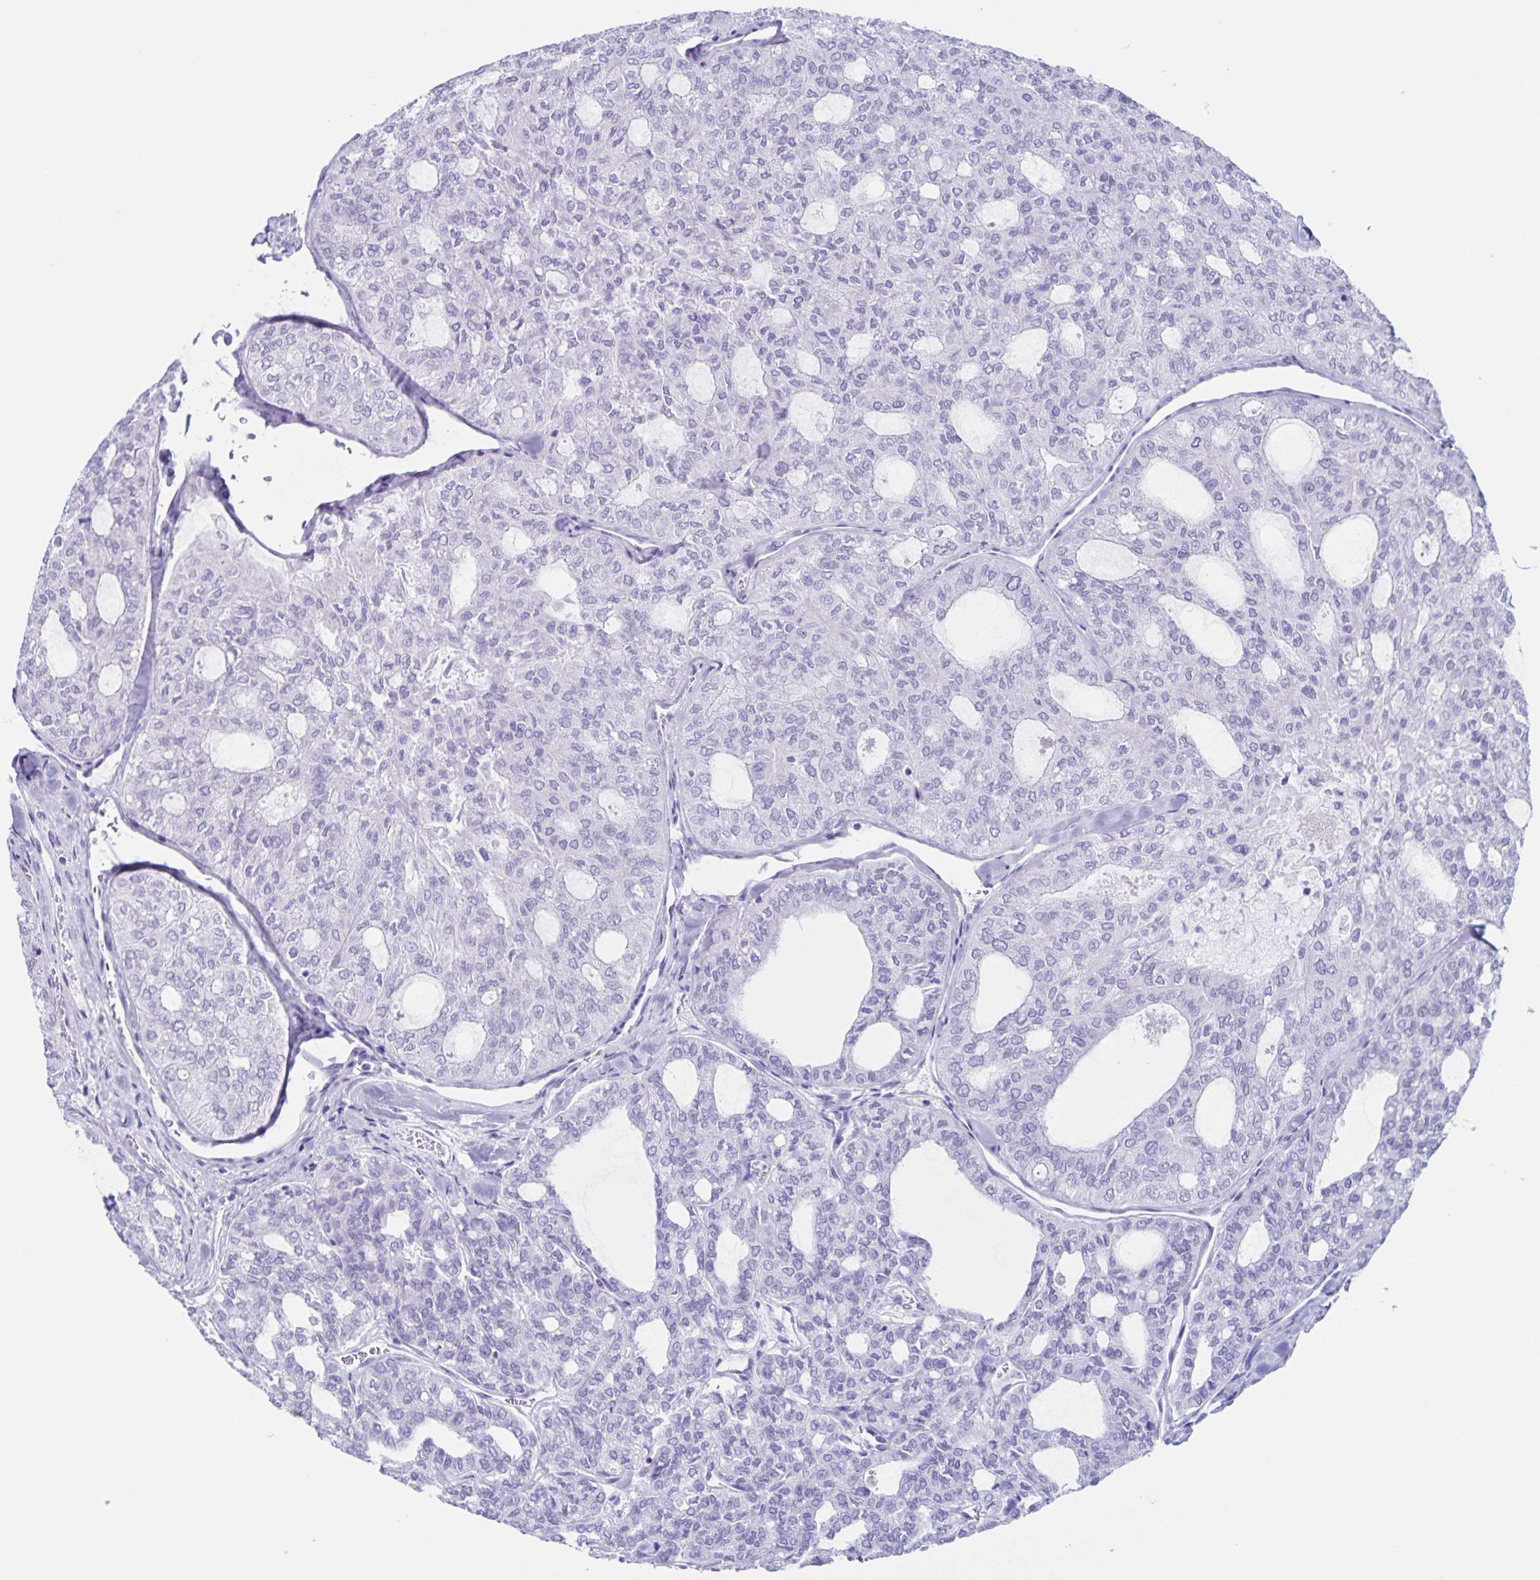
{"staining": {"intensity": "negative", "quantity": "none", "location": "none"}, "tissue": "thyroid cancer", "cell_type": "Tumor cells", "image_type": "cancer", "snomed": [{"axis": "morphology", "description": "Follicular adenoma carcinoma, NOS"}, {"axis": "topography", "description": "Thyroid gland"}], "caption": "High magnification brightfield microscopy of thyroid cancer (follicular adenoma carcinoma) stained with DAB (3,3'-diaminobenzidine) (brown) and counterstained with hematoxylin (blue): tumor cells show no significant expression.", "gene": "C12orf56", "patient": {"sex": "male", "age": 75}}